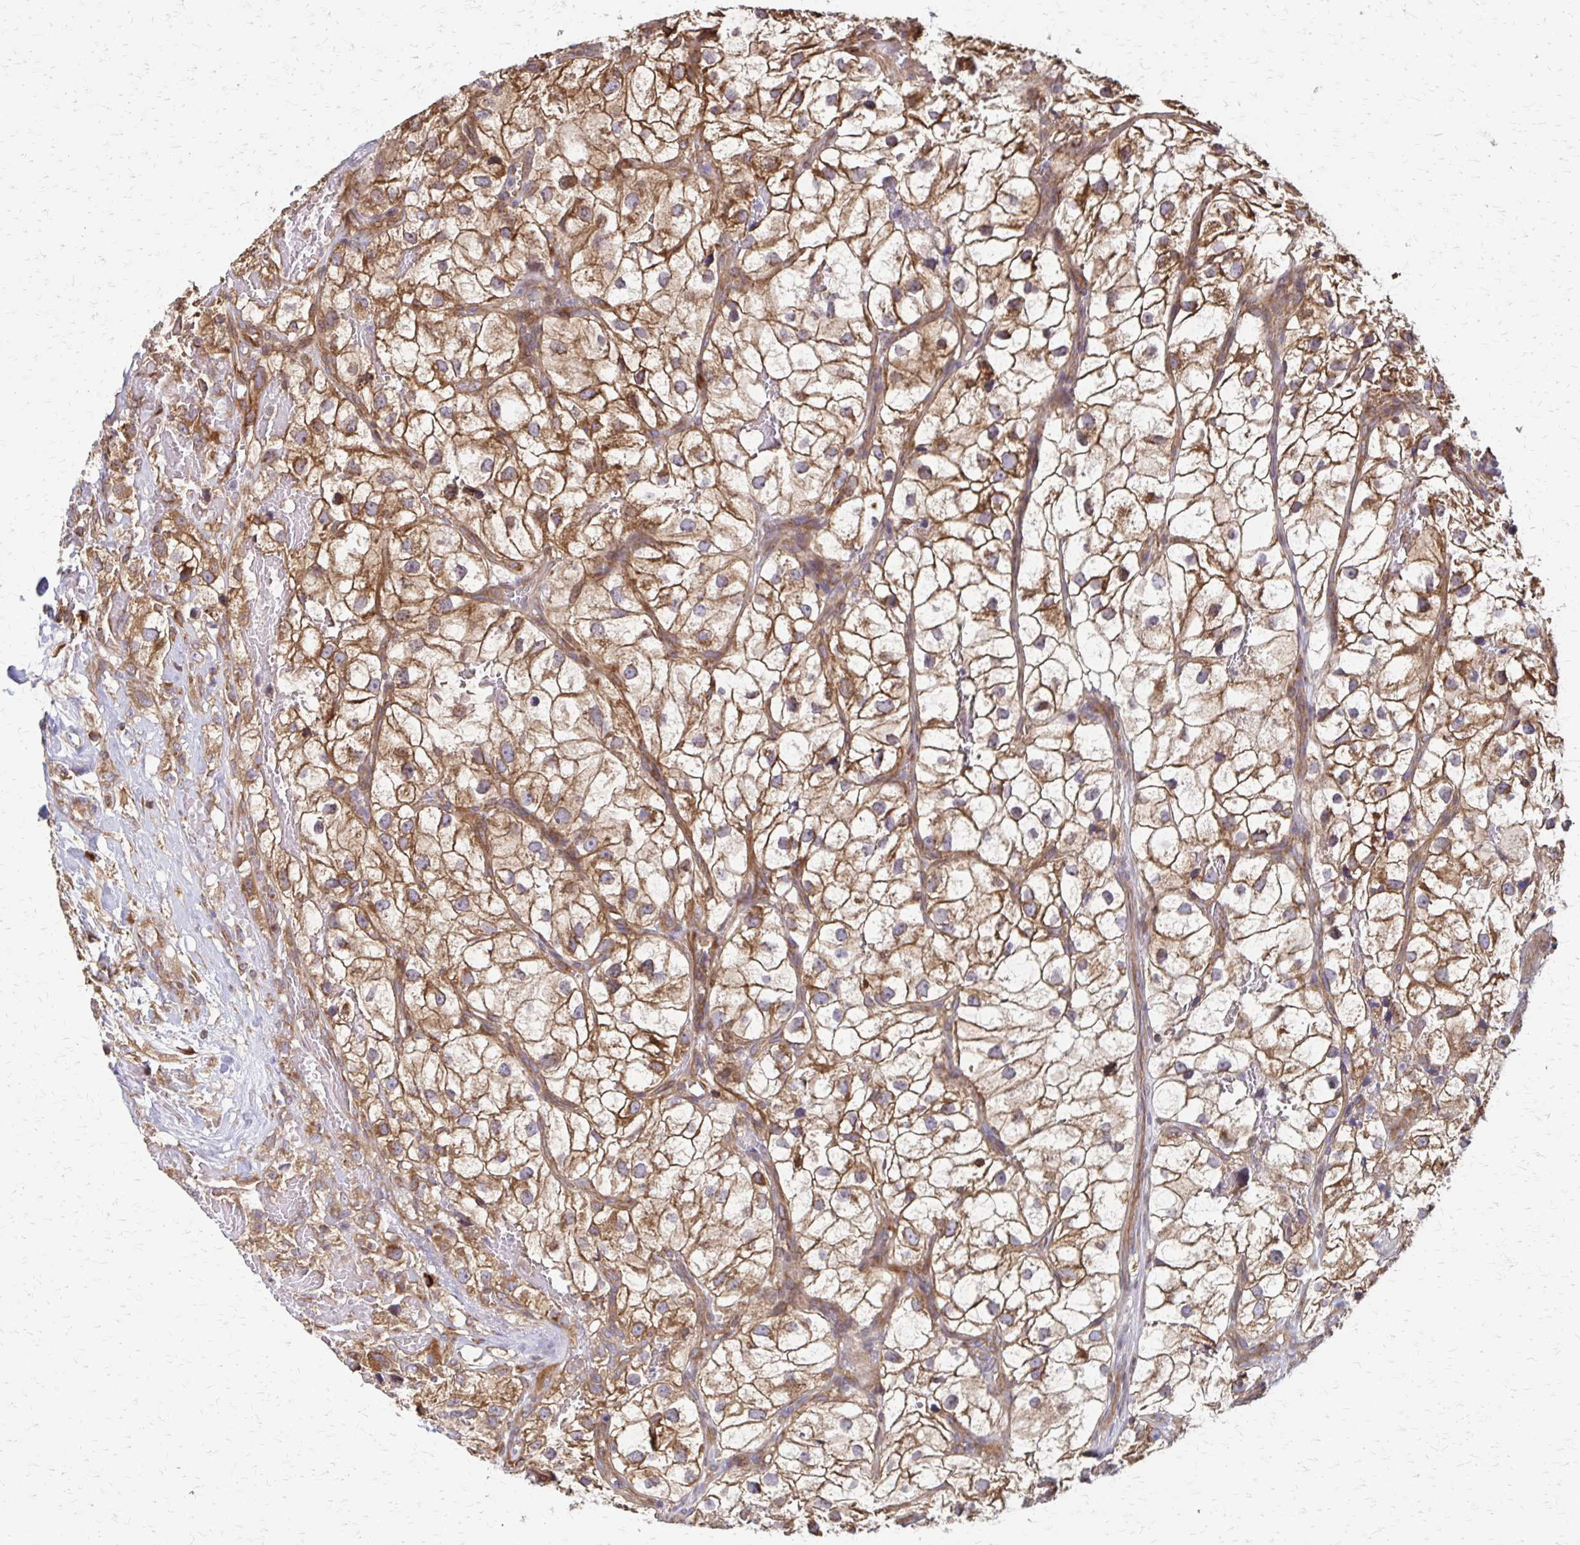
{"staining": {"intensity": "moderate", "quantity": ">75%", "location": "cytoplasmic/membranous"}, "tissue": "renal cancer", "cell_type": "Tumor cells", "image_type": "cancer", "snomed": [{"axis": "morphology", "description": "Adenocarcinoma, NOS"}, {"axis": "topography", "description": "Kidney"}], "caption": "Immunohistochemical staining of renal adenocarcinoma exhibits moderate cytoplasmic/membranous protein staining in approximately >75% of tumor cells. (DAB (3,3'-diaminobenzidine) IHC with brightfield microscopy, high magnification).", "gene": "EEF2", "patient": {"sex": "male", "age": 59}}